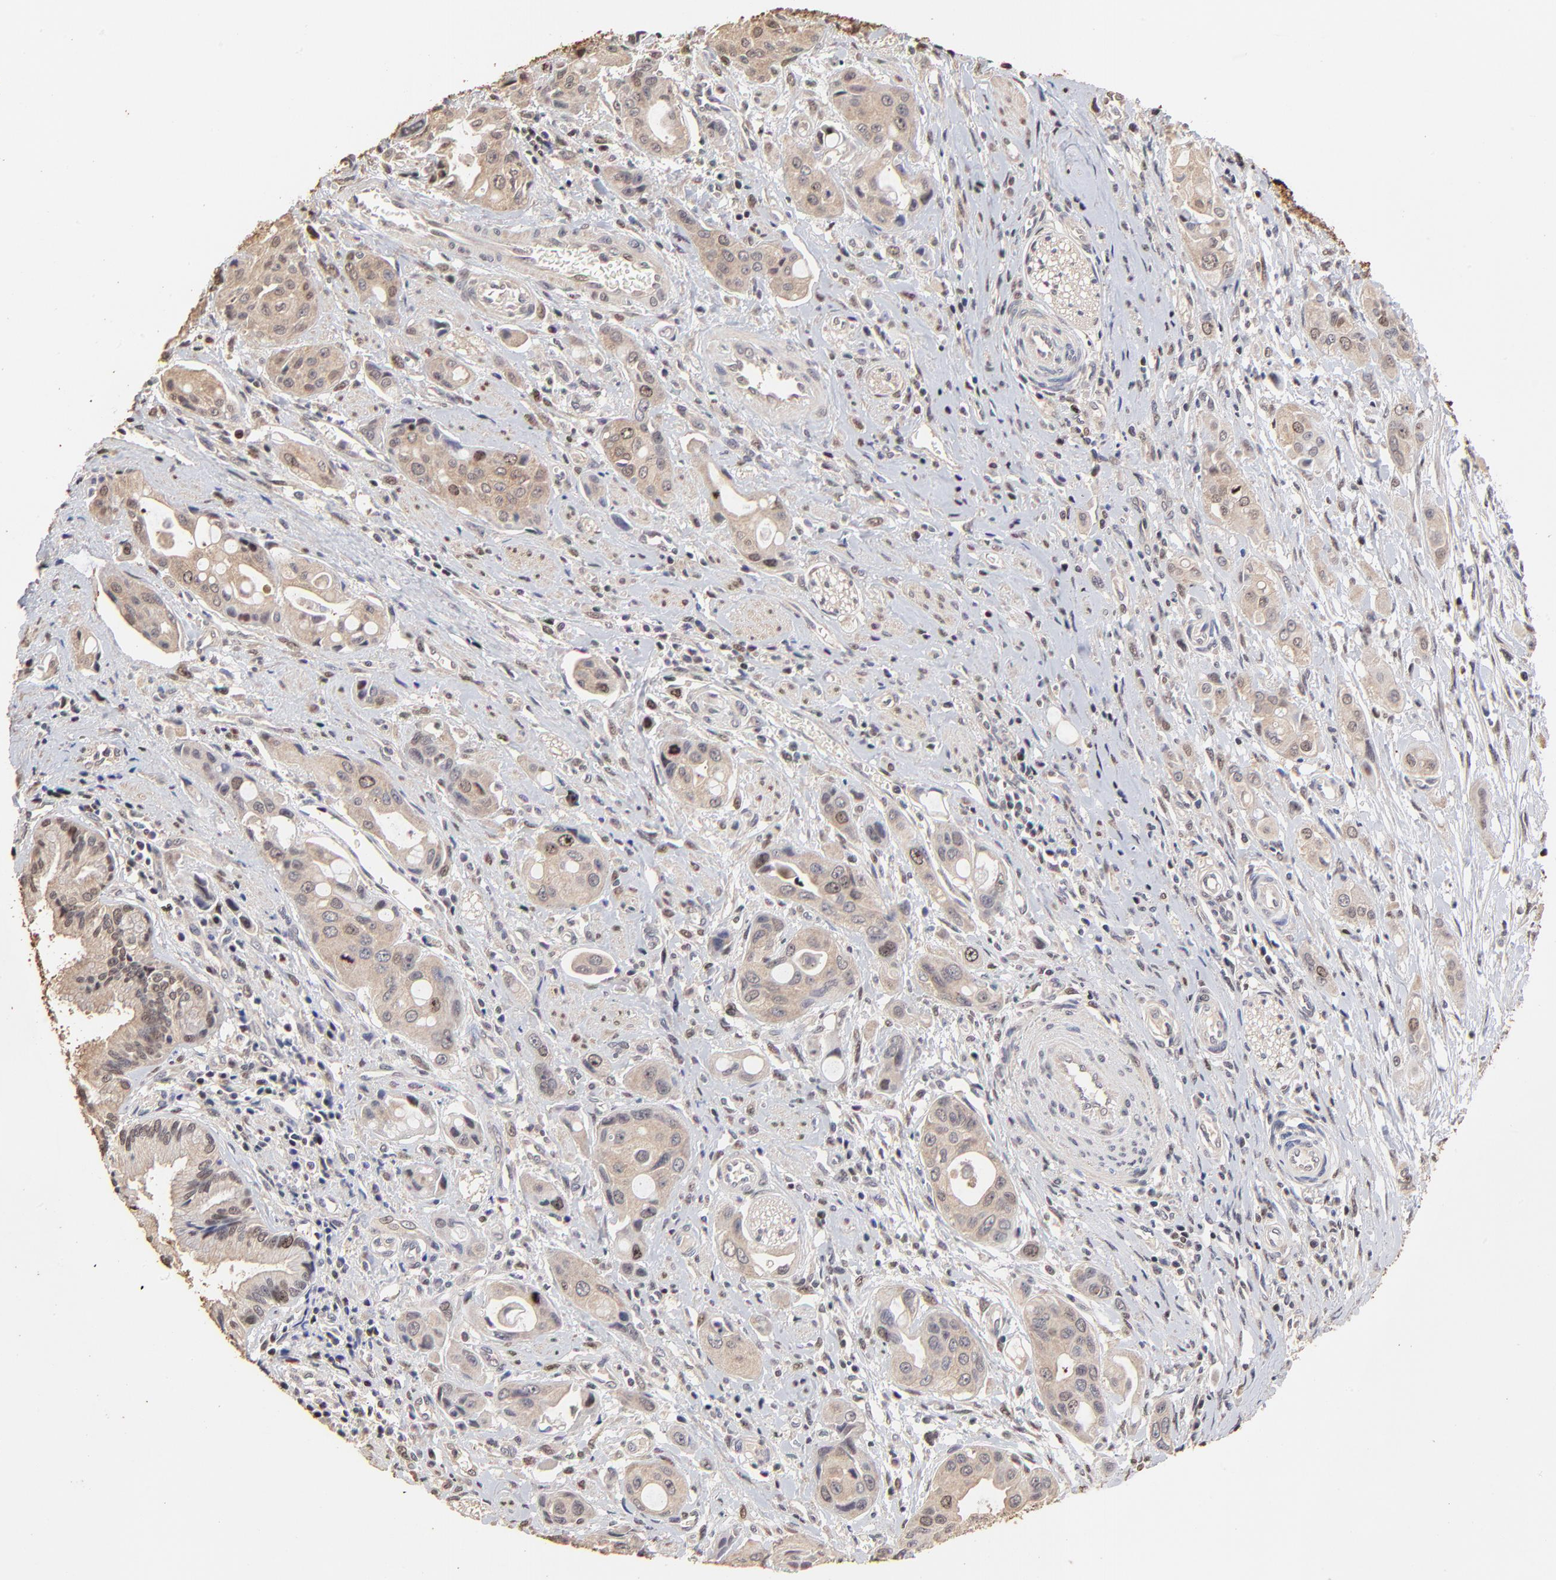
{"staining": {"intensity": "moderate", "quantity": "<25%", "location": "cytoplasmic/membranous,nuclear"}, "tissue": "pancreatic cancer", "cell_type": "Tumor cells", "image_type": "cancer", "snomed": [{"axis": "morphology", "description": "Adenocarcinoma, NOS"}, {"axis": "topography", "description": "Pancreas"}], "caption": "The photomicrograph demonstrates immunohistochemical staining of pancreatic cancer (adenocarcinoma). There is moderate cytoplasmic/membranous and nuclear positivity is identified in about <25% of tumor cells.", "gene": "BIRC5", "patient": {"sex": "female", "age": 60}}